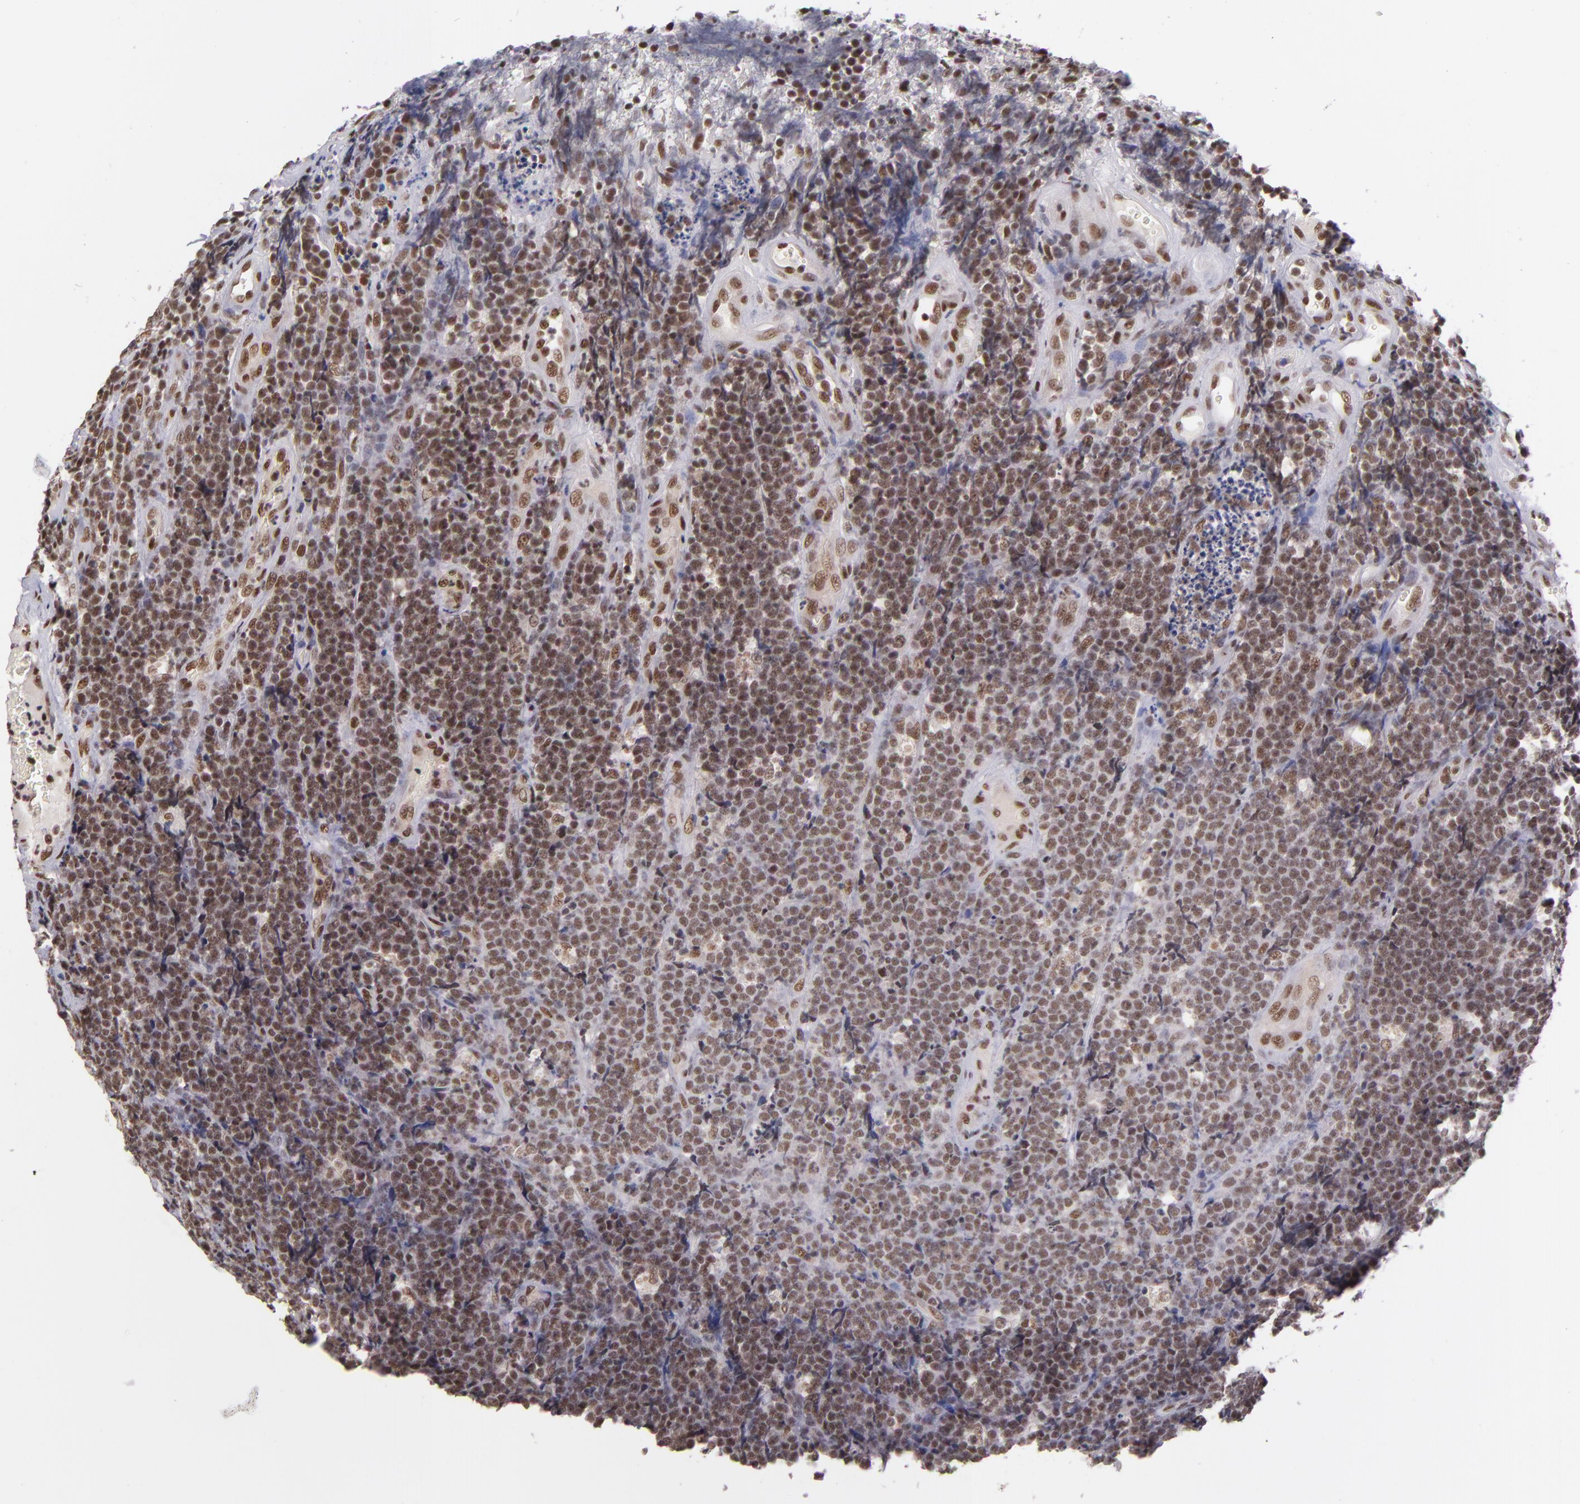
{"staining": {"intensity": "moderate", "quantity": ">75%", "location": "nuclear"}, "tissue": "lymphoma", "cell_type": "Tumor cells", "image_type": "cancer", "snomed": [{"axis": "morphology", "description": "Malignant lymphoma, non-Hodgkin's type, High grade"}, {"axis": "topography", "description": "Small intestine"}, {"axis": "topography", "description": "Colon"}], "caption": "A histopathology image showing moderate nuclear positivity in approximately >75% of tumor cells in lymphoma, as visualized by brown immunohistochemical staining.", "gene": "ZNF148", "patient": {"sex": "male", "age": 8}}